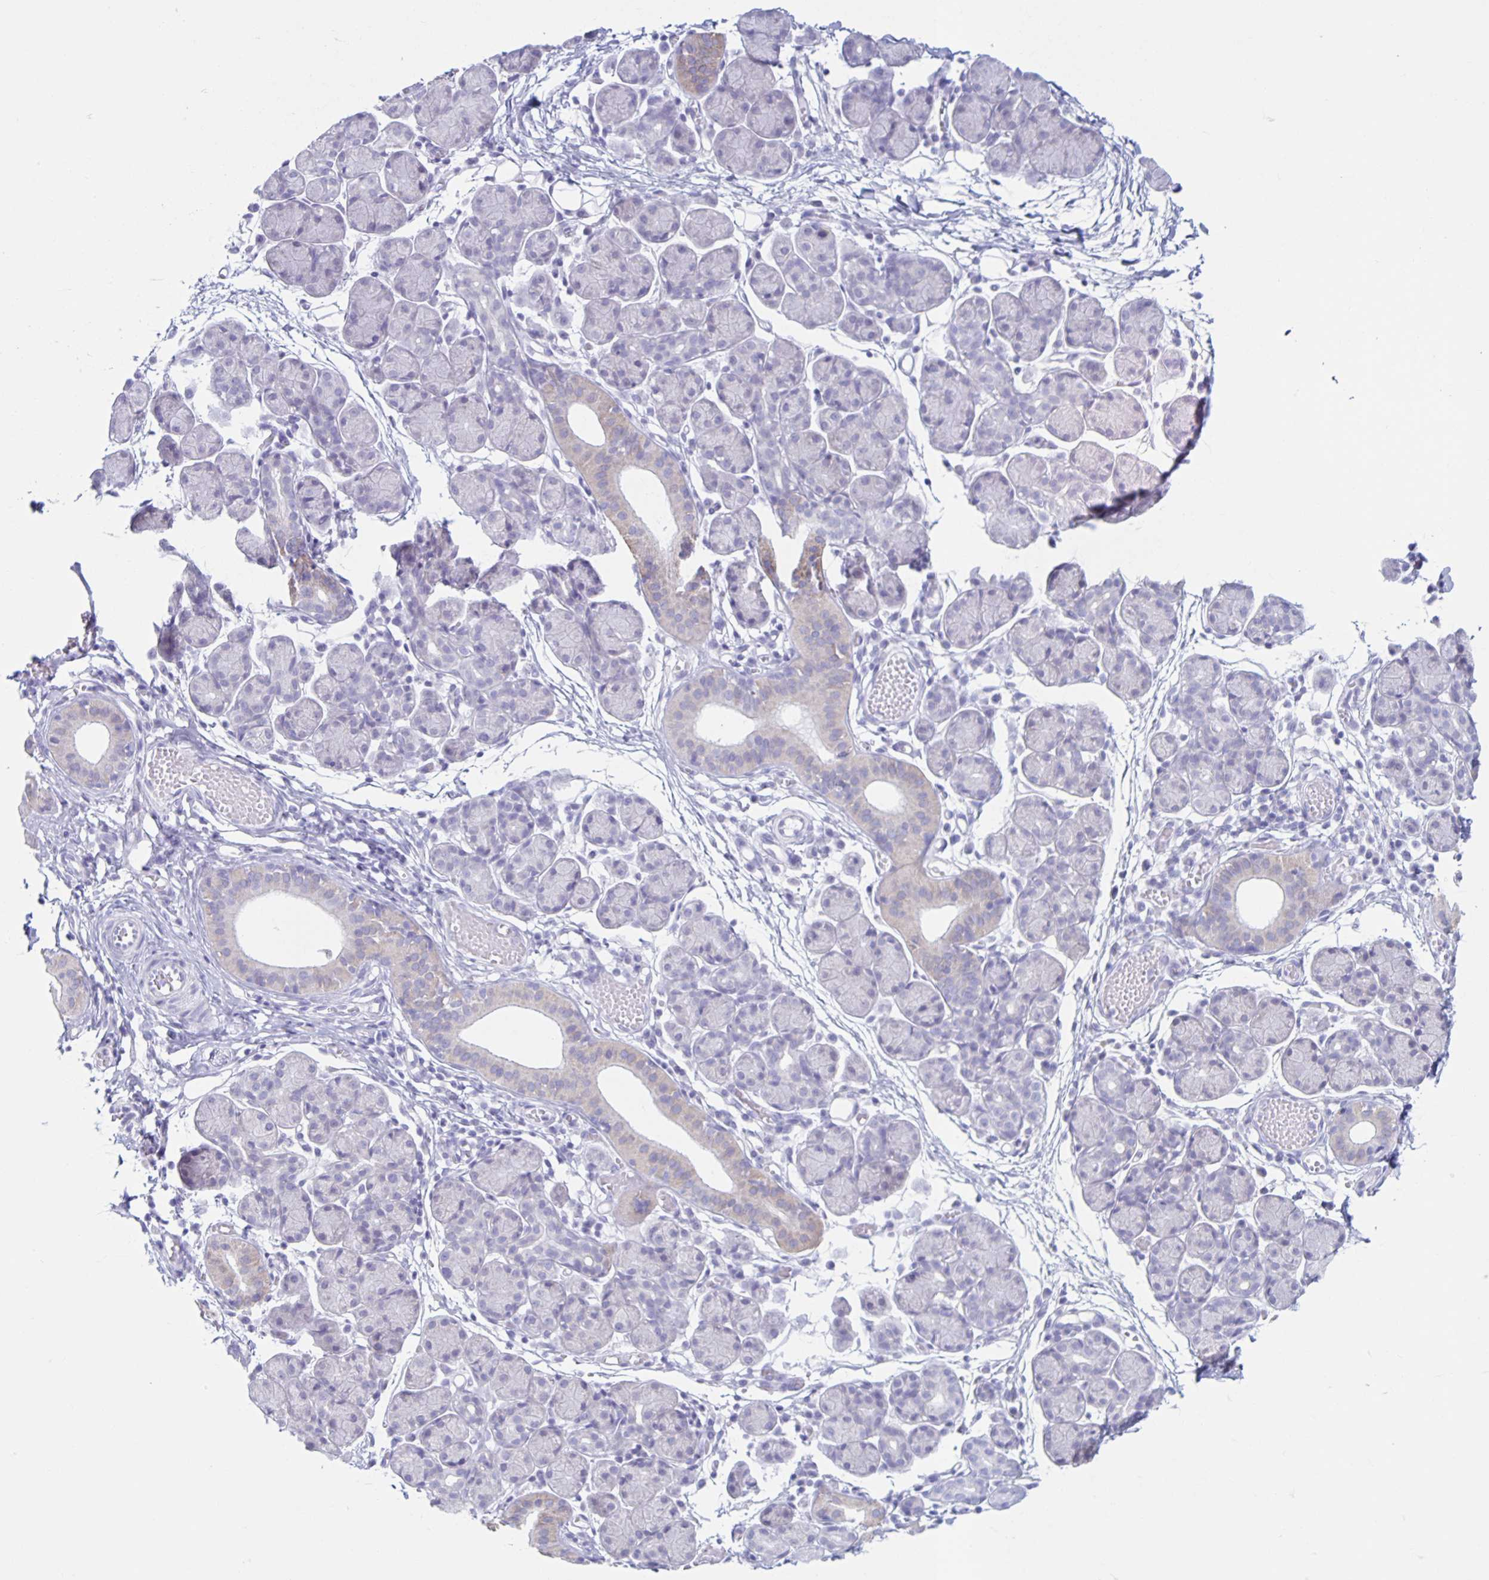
{"staining": {"intensity": "weak", "quantity": "<25%", "location": "cytoplasmic/membranous"}, "tissue": "salivary gland", "cell_type": "Glandular cells", "image_type": "normal", "snomed": [{"axis": "morphology", "description": "Normal tissue, NOS"}, {"axis": "morphology", "description": "Inflammation, NOS"}, {"axis": "topography", "description": "Lymph node"}, {"axis": "topography", "description": "Salivary gland"}], "caption": "An IHC histopathology image of benign salivary gland is shown. There is no staining in glandular cells of salivary gland.", "gene": "CT45A10", "patient": {"sex": "male", "age": 3}}